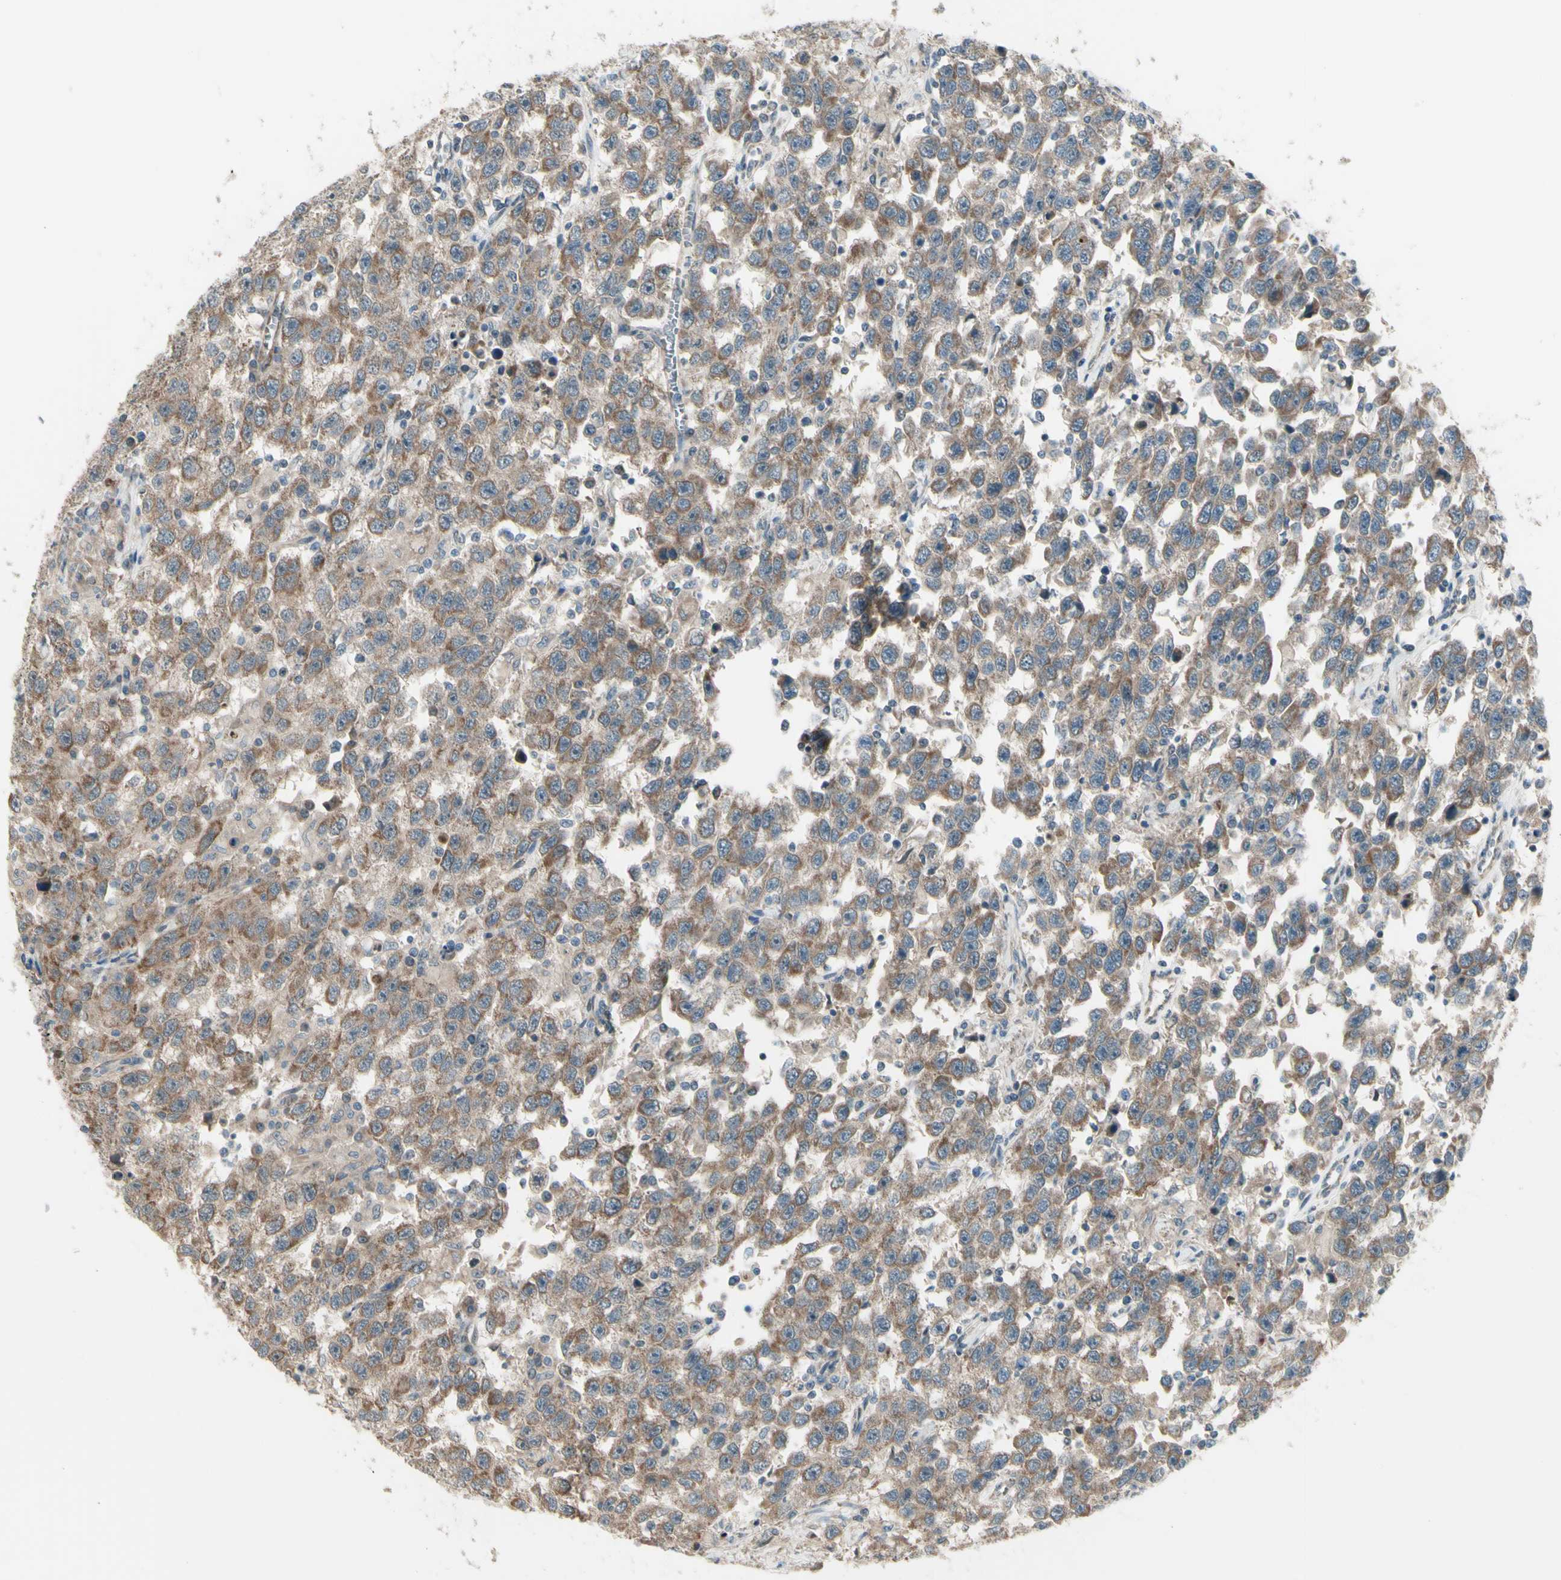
{"staining": {"intensity": "moderate", "quantity": "25%-75%", "location": "none"}, "tissue": "testis cancer", "cell_type": "Tumor cells", "image_type": "cancer", "snomed": [{"axis": "morphology", "description": "Seminoma, NOS"}, {"axis": "topography", "description": "Testis"}], "caption": "A medium amount of moderate None staining is identified in about 25%-75% of tumor cells in testis seminoma tissue.", "gene": "NAXD", "patient": {"sex": "male", "age": 41}}